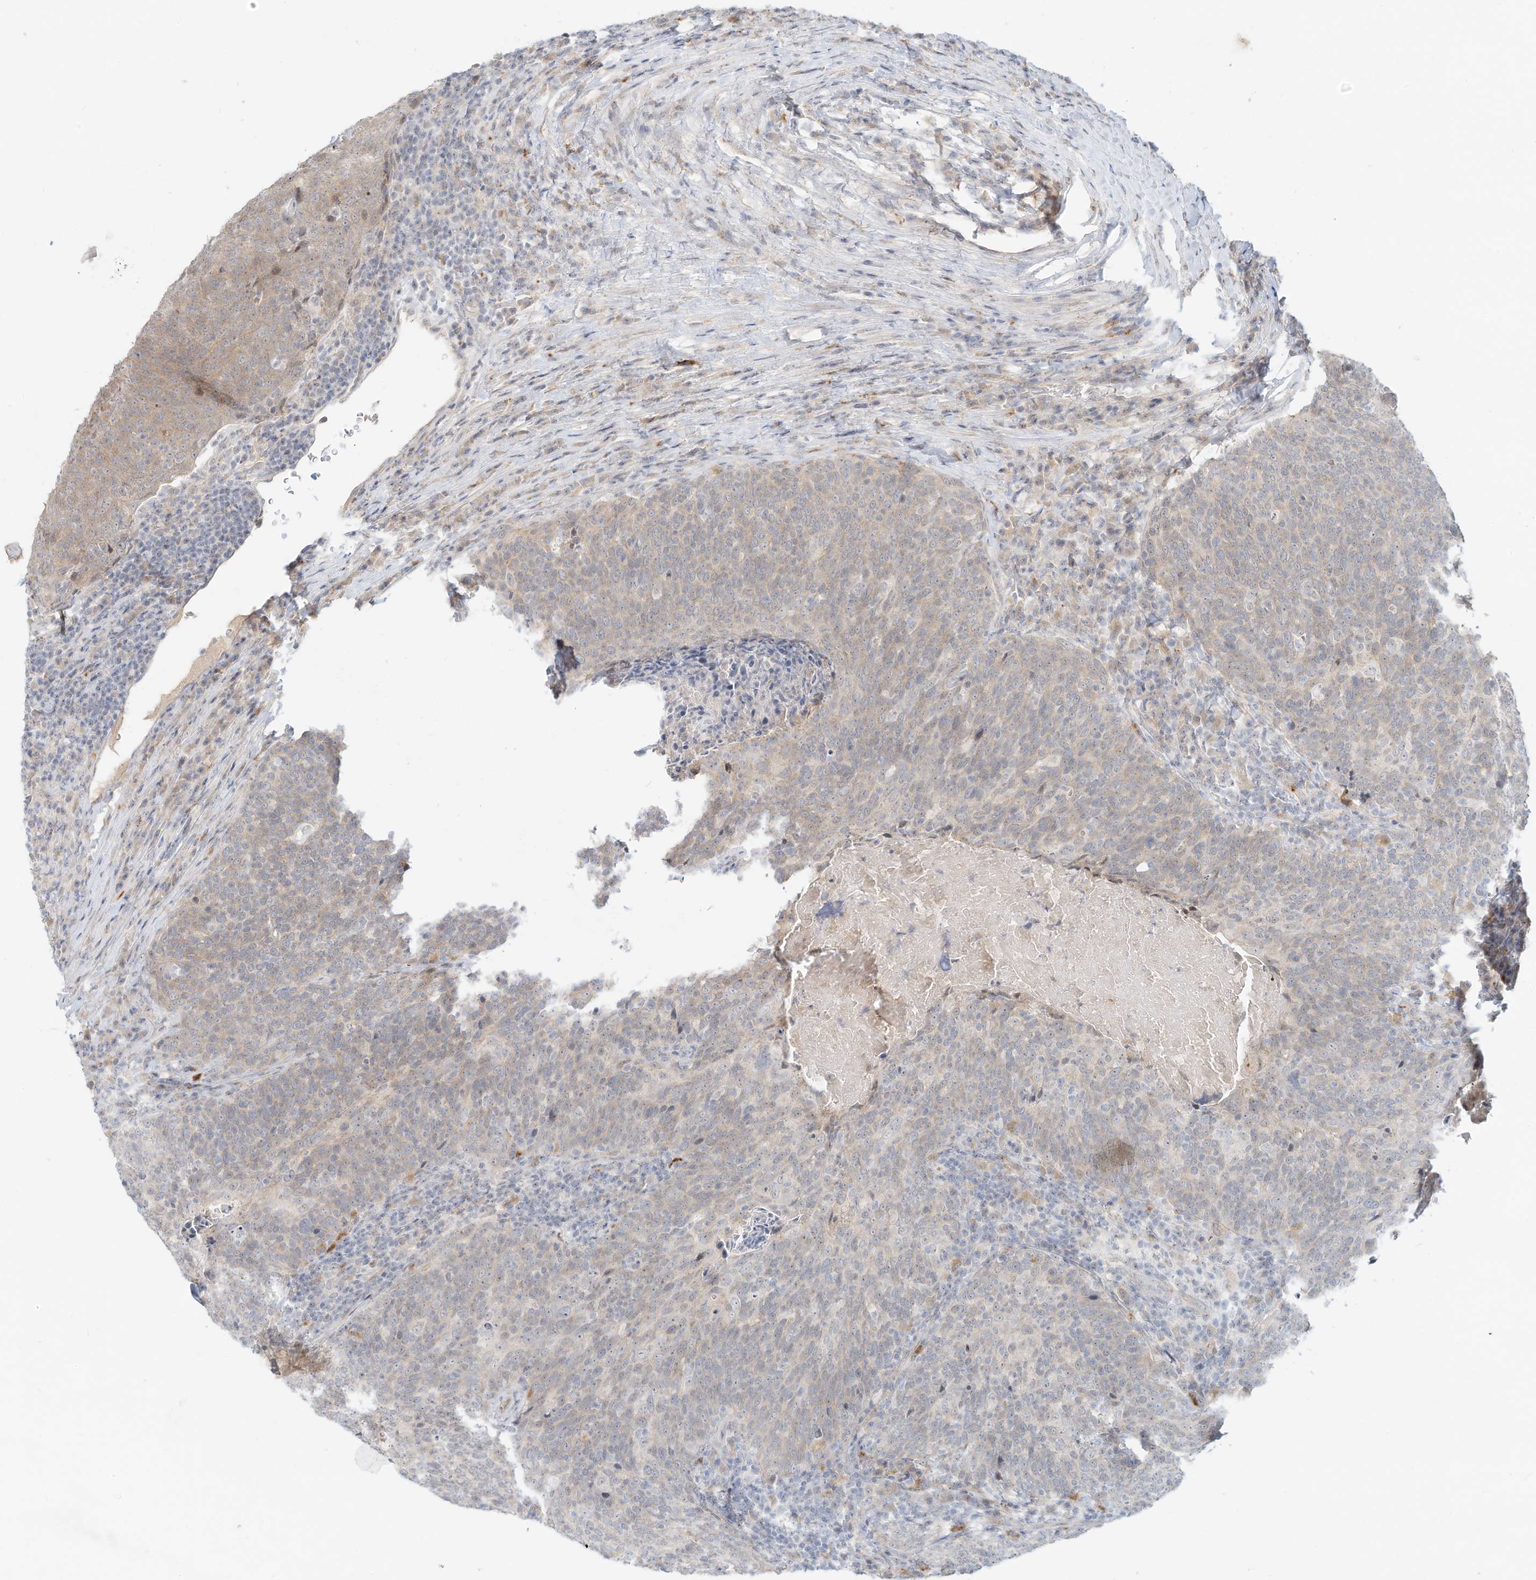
{"staining": {"intensity": "weak", "quantity": "<25%", "location": "cytoplasmic/membranous"}, "tissue": "head and neck cancer", "cell_type": "Tumor cells", "image_type": "cancer", "snomed": [{"axis": "morphology", "description": "Squamous cell carcinoma, NOS"}, {"axis": "morphology", "description": "Squamous cell carcinoma, metastatic, NOS"}, {"axis": "topography", "description": "Lymph node"}, {"axis": "topography", "description": "Head-Neck"}], "caption": "Metastatic squamous cell carcinoma (head and neck) was stained to show a protein in brown. There is no significant expression in tumor cells. (Brightfield microscopy of DAB (3,3'-diaminobenzidine) immunohistochemistry (IHC) at high magnification).", "gene": "PAK6", "patient": {"sex": "male", "age": 62}}